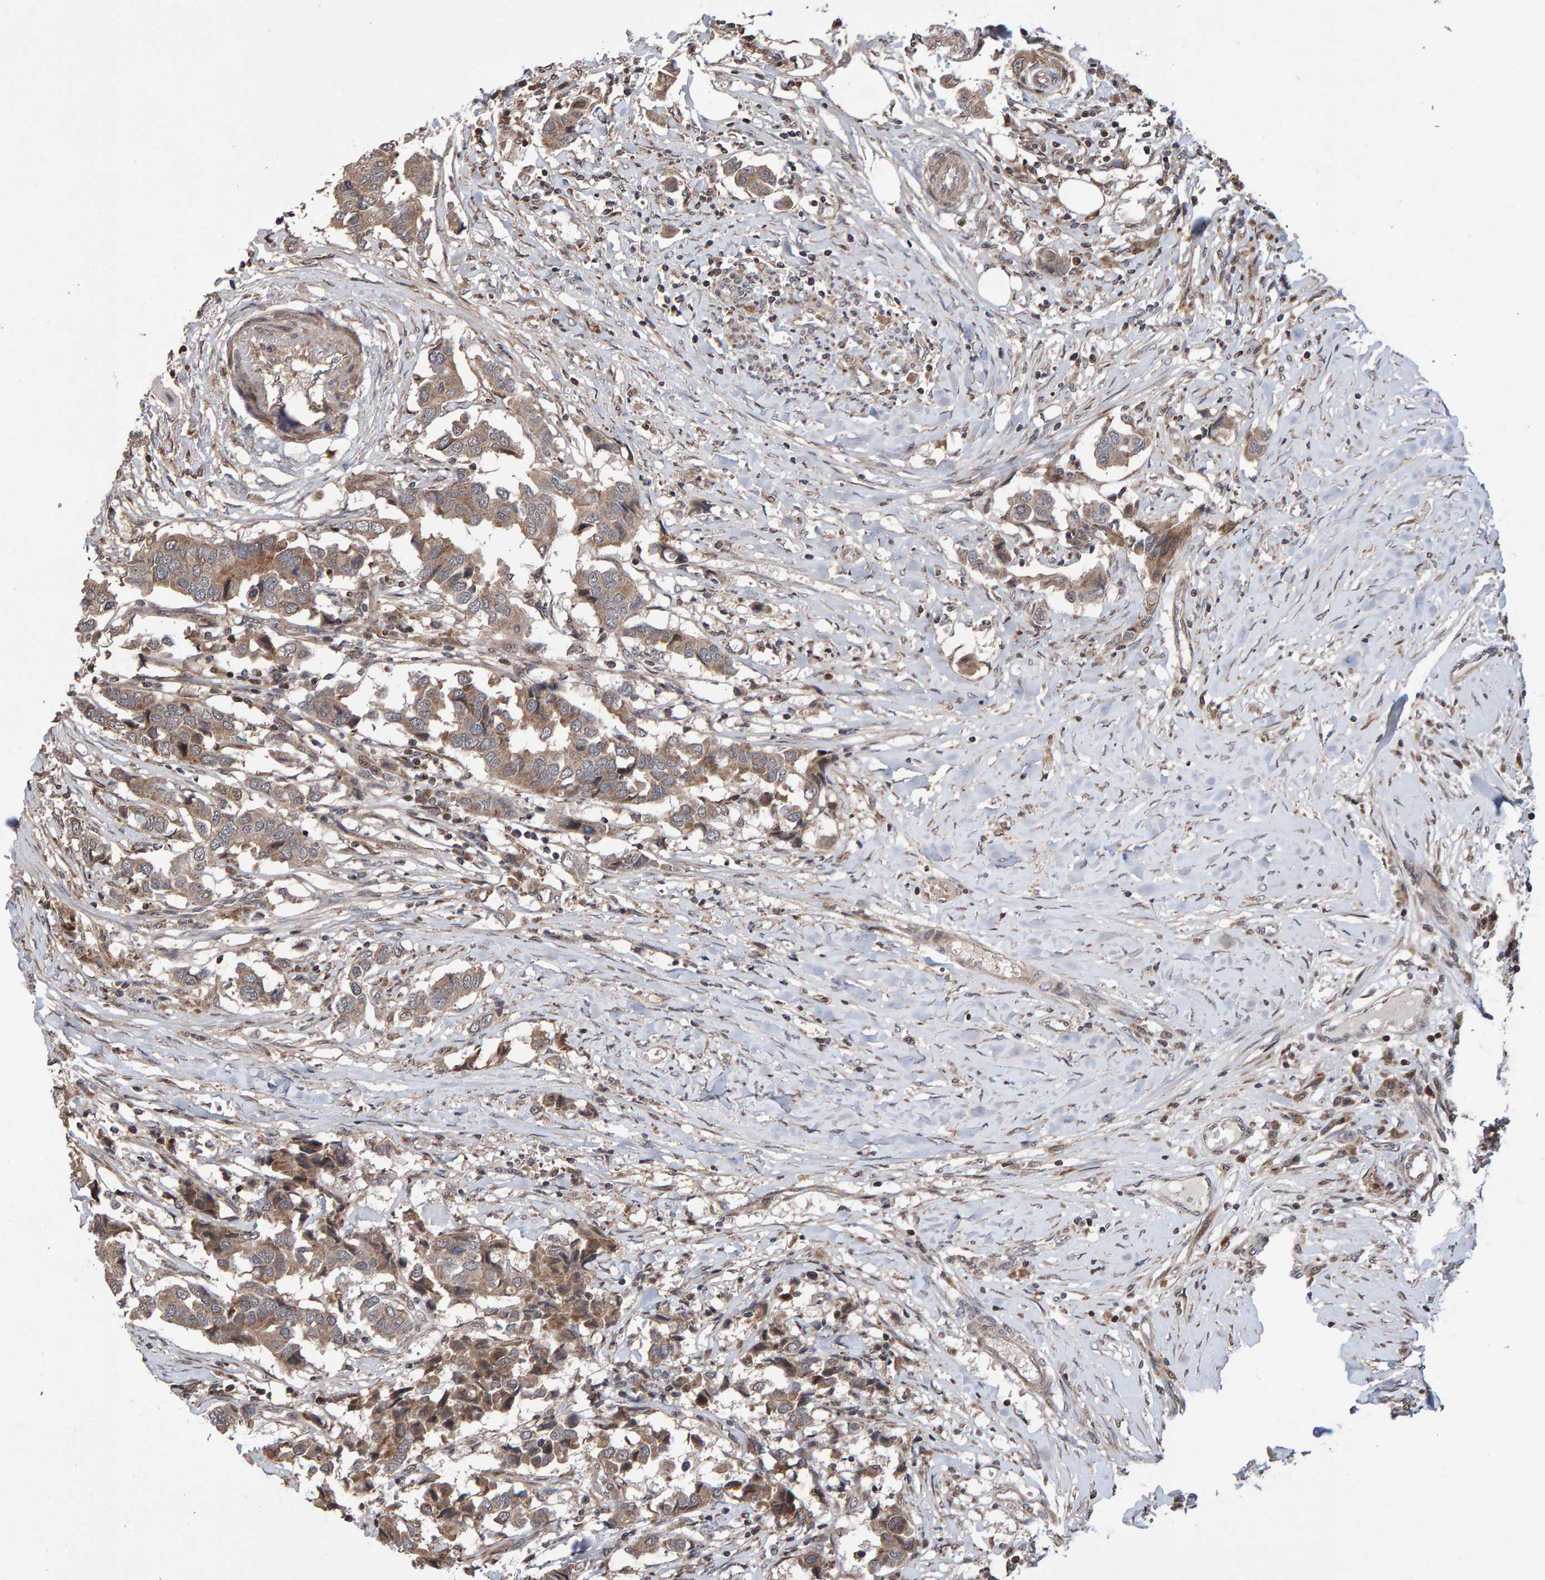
{"staining": {"intensity": "moderate", "quantity": ">75%", "location": "cytoplasmic/membranous"}, "tissue": "breast cancer", "cell_type": "Tumor cells", "image_type": "cancer", "snomed": [{"axis": "morphology", "description": "Duct carcinoma"}, {"axis": "topography", "description": "Breast"}], "caption": "Breast cancer stained with a brown dye exhibits moderate cytoplasmic/membranous positive positivity in approximately >75% of tumor cells.", "gene": "PECR", "patient": {"sex": "female", "age": 80}}